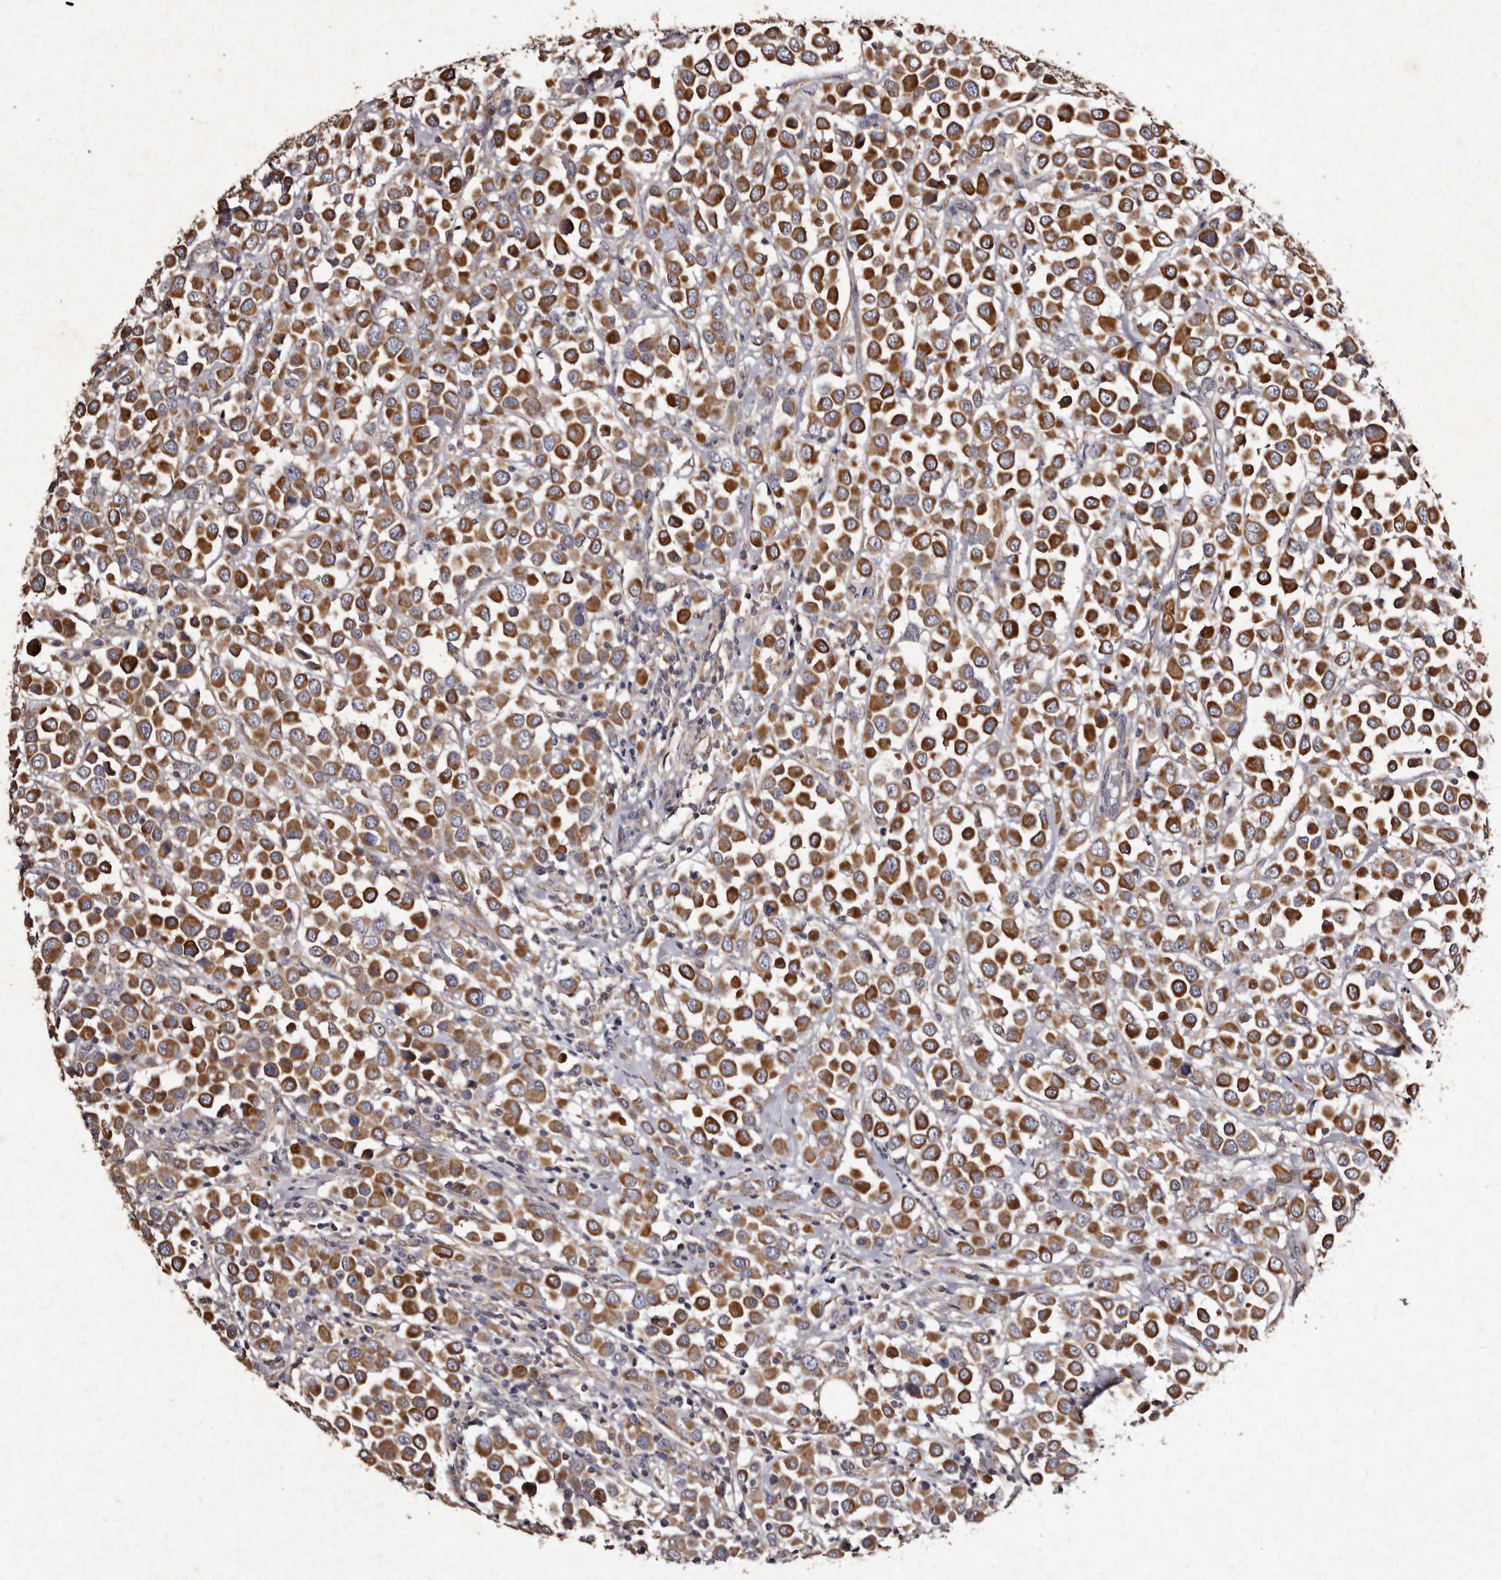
{"staining": {"intensity": "moderate", "quantity": ">75%", "location": "cytoplasmic/membranous"}, "tissue": "breast cancer", "cell_type": "Tumor cells", "image_type": "cancer", "snomed": [{"axis": "morphology", "description": "Duct carcinoma"}, {"axis": "topography", "description": "Breast"}], "caption": "Brown immunohistochemical staining in breast cancer (infiltrating ductal carcinoma) shows moderate cytoplasmic/membranous expression in approximately >75% of tumor cells. The protein of interest is shown in brown color, while the nuclei are stained blue.", "gene": "TFB1M", "patient": {"sex": "female", "age": 61}}